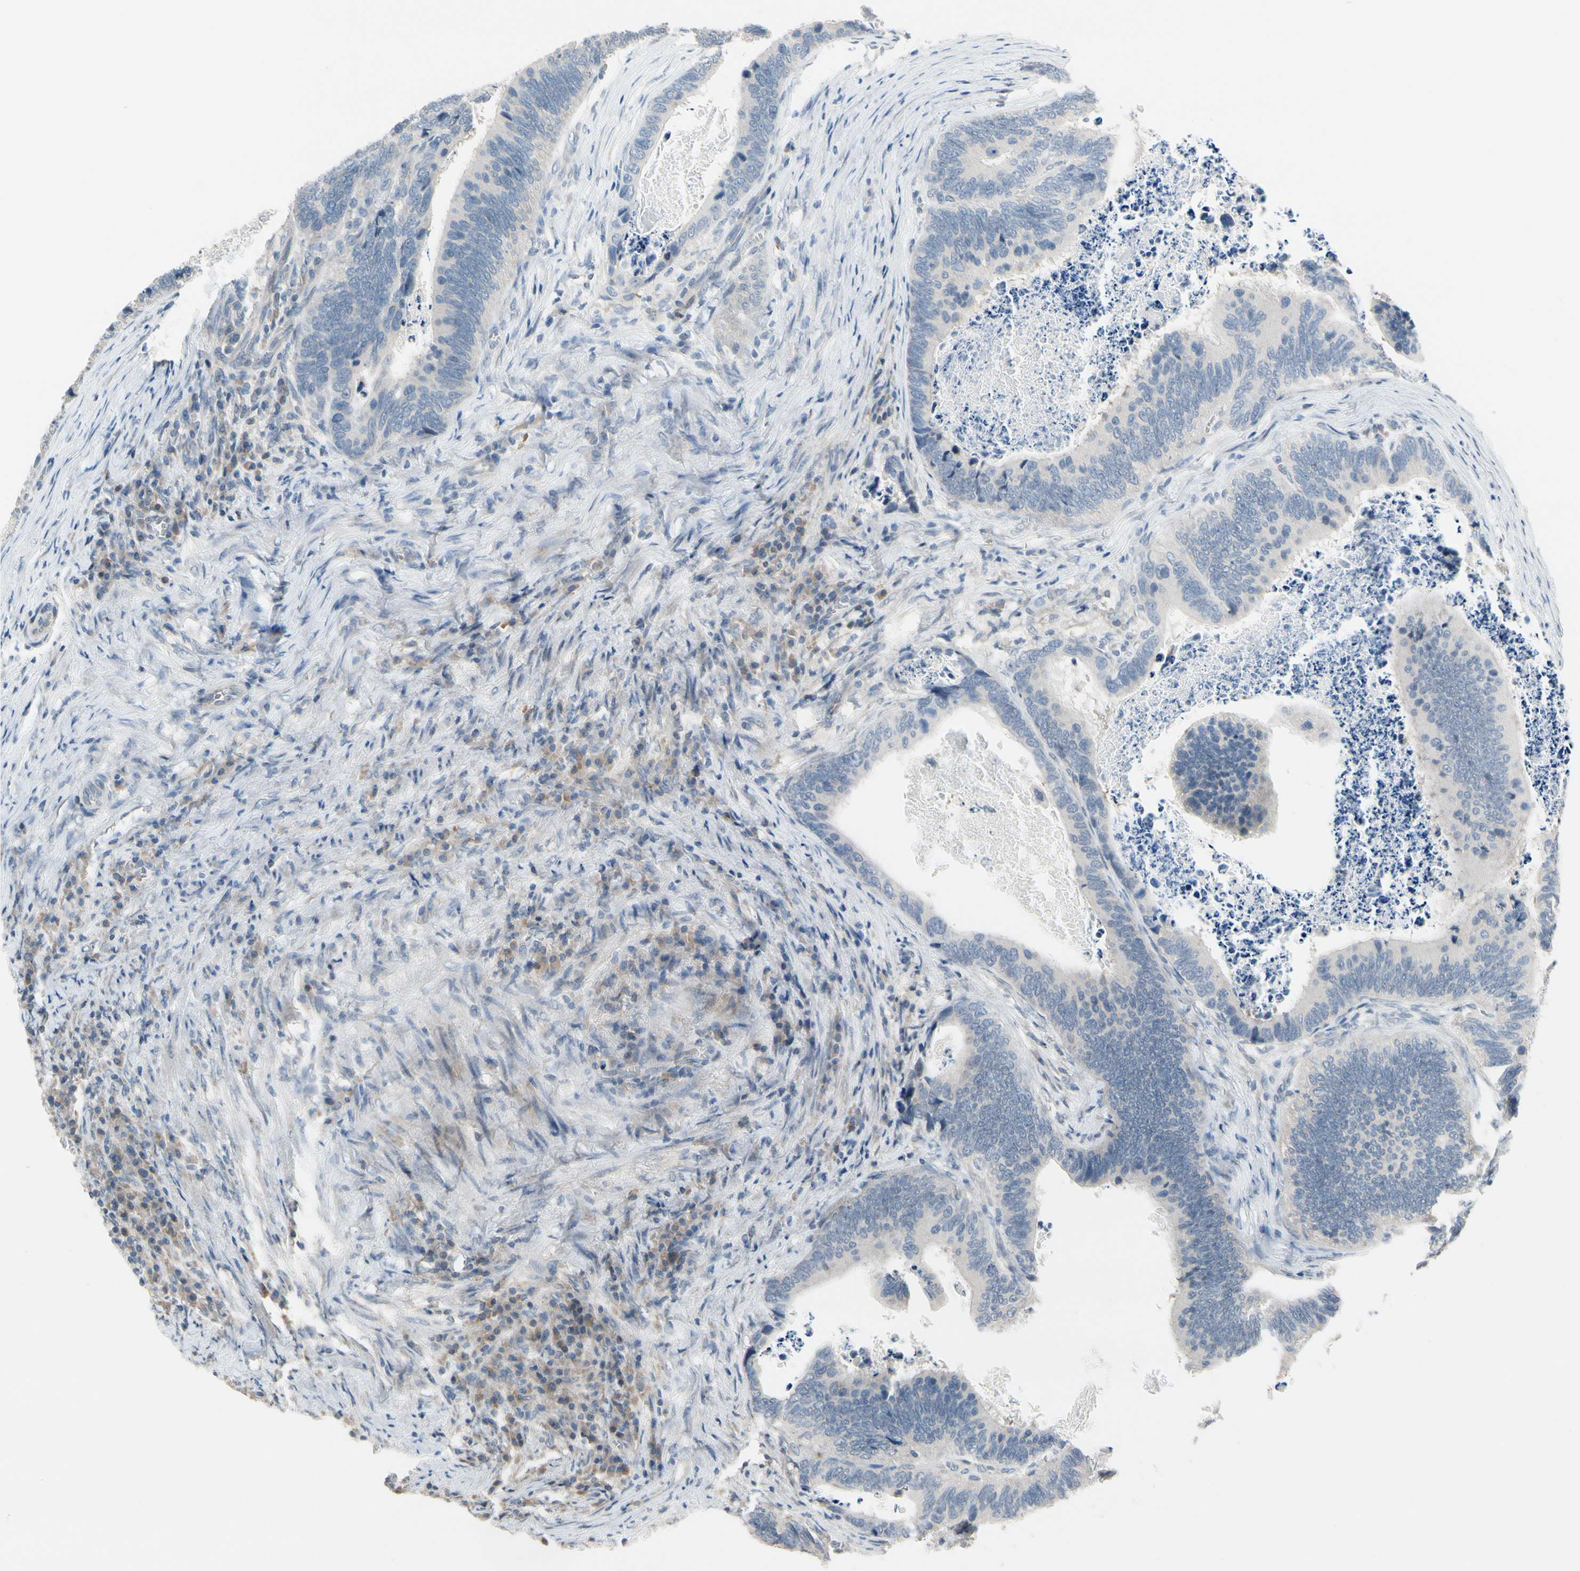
{"staining": {"intensity": "weak", "quantity": "<25%", "location": "cytoplasmic/membranous"}, "tissue": "colorectal cancer", "cell_type": "Tumor cells", "image_type": "cancer", "snomed": [{"axis": "morphology", "description": "Adenocarcinoma, NOS"}, {"axis": "topography", "description": "Colon"}], "caption": "Tumor cells show no significant protein positivity in colorectal cancer.", "gene": "PIP5K1B", "patient": {"sex": "male", "age": 72}}